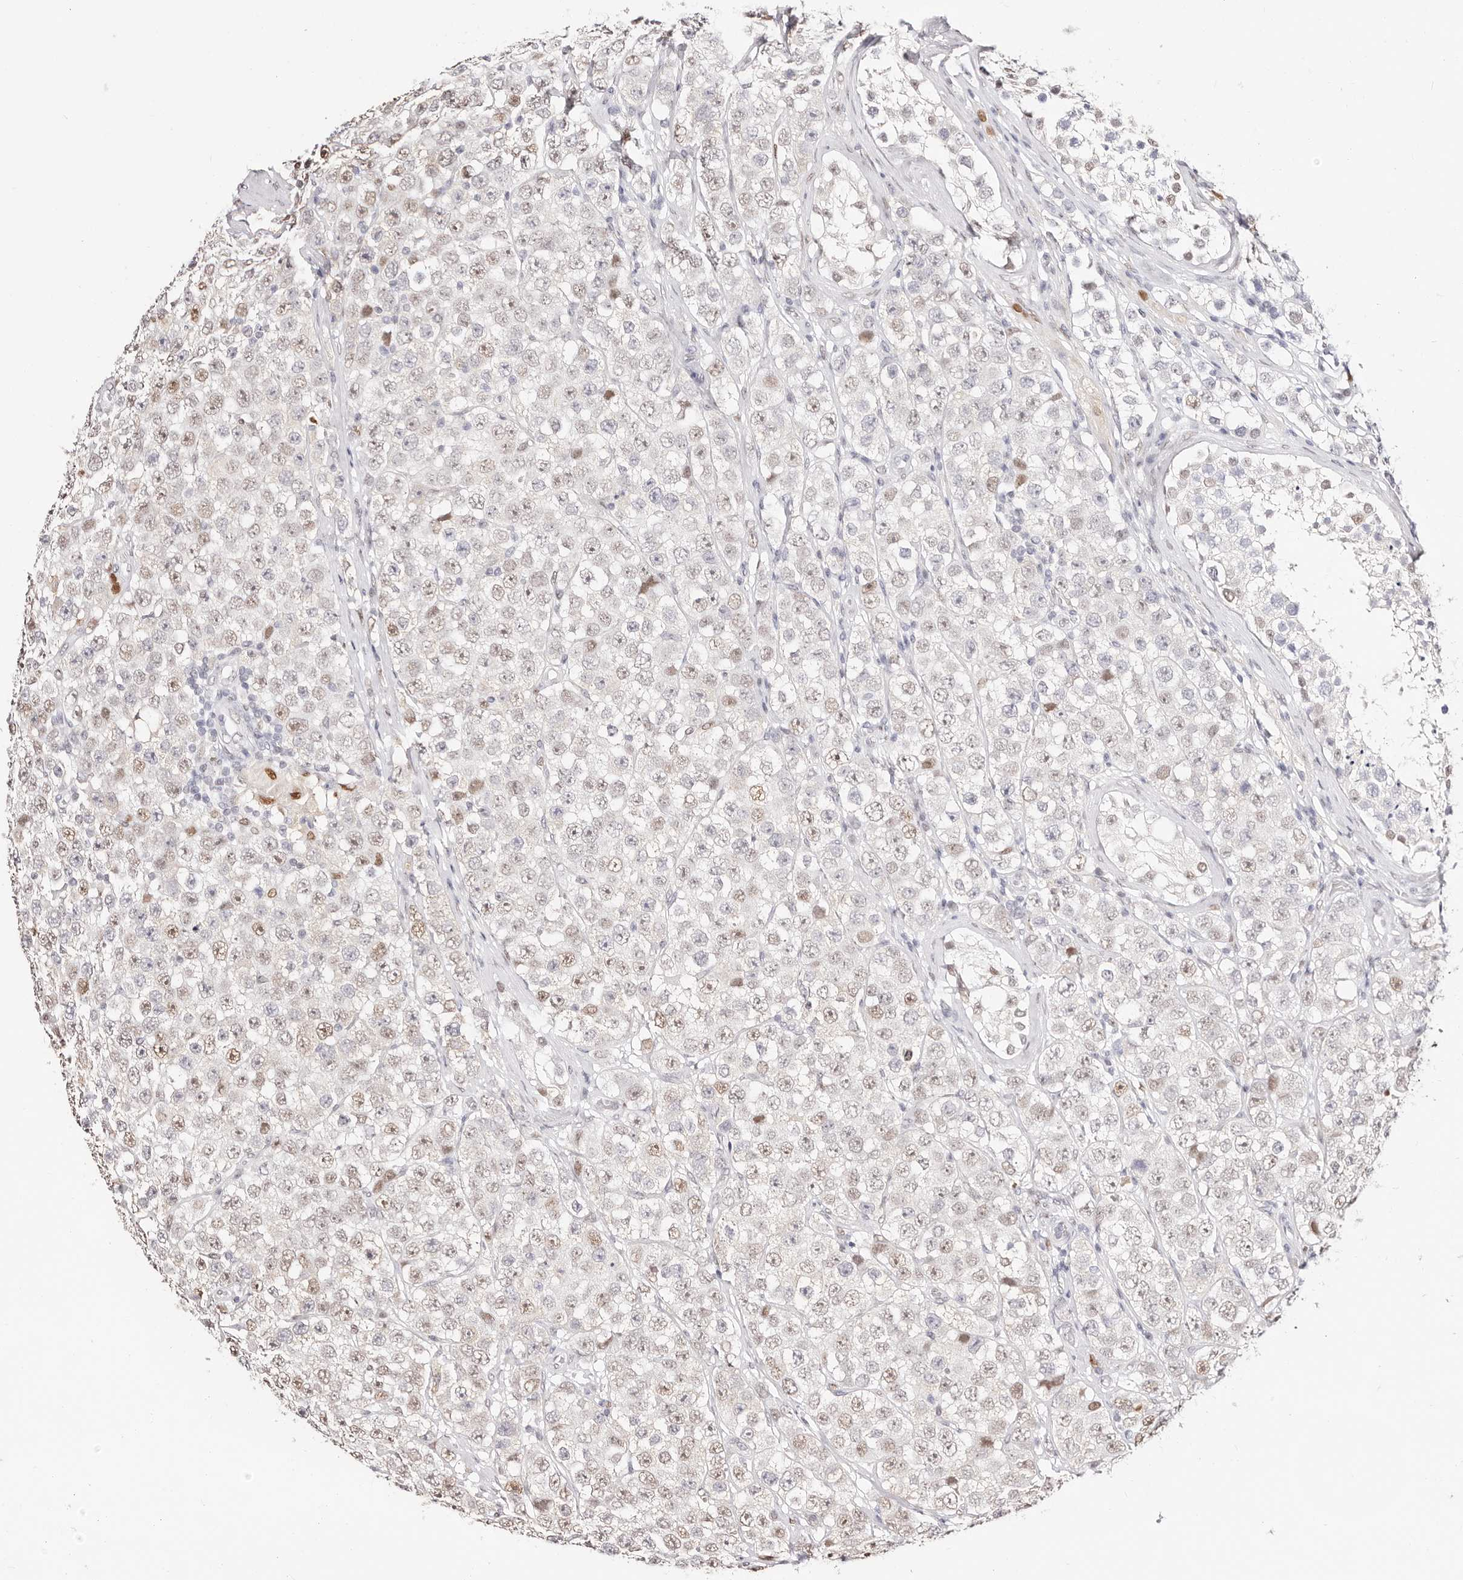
{"staining": {"intensity": "weak", "quantity": "25%-75%", "location": "nuclear"}, "tissue": "testis cancer", "cell_type": "Tumor cells", "image_type": "cancer", "snomed": [{"axis": "morphology", "description": "Seminoma, NOS"}, {"axis": "topography", "description": "Testis"}], "caption": "This micrograph reveals testis cancer stained with immunohistochemistry to label a protein in brown. The nuclear of tumor cells show weak positivity for the protein. Nuclei are counter-stained blue.", "gene": "TKT", "patient": {"sex": "male", "age": 28}}